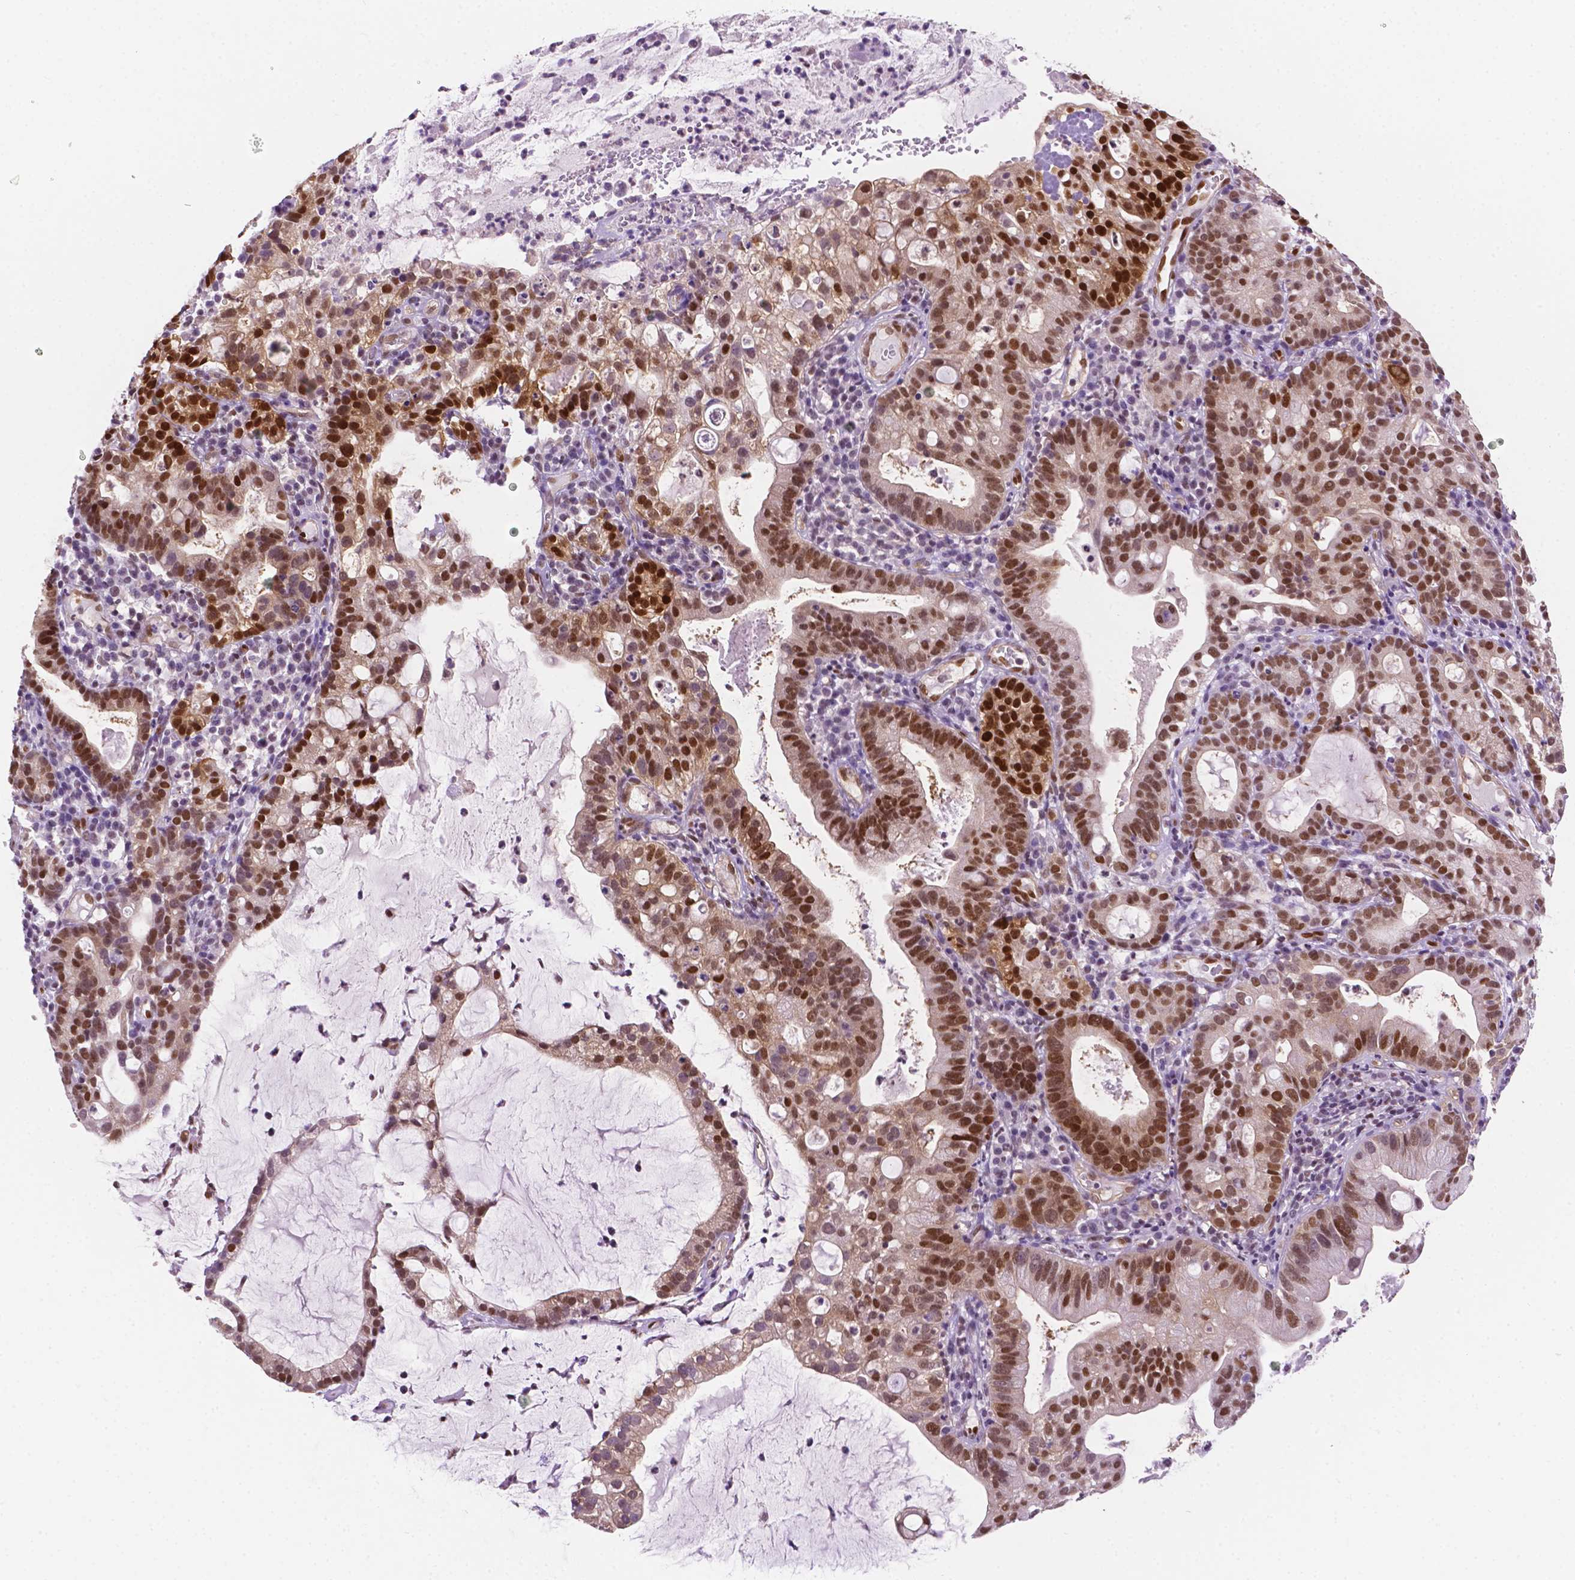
{"staining": {"intensity": "strong", "quantity": ">75%", "location": "nuclear"}, "tissue": "cervical cancer", "cell_type": "Tumor cells", "image_type": "cancer", "snomed": [{"axis": "morphology", "description": "Adenocarcinoma, NOS"}, {"axis": "topography", "description": "Cervix"}], "caption": "The immunohistochemical stain labels strong nuclear expression in tumor cells of cervical cancer tissue. (DAB = brown stain, brightfield microscopy at high magnification).", "gene": "ERF", "patient": {"sex": "female", "age": 41}}